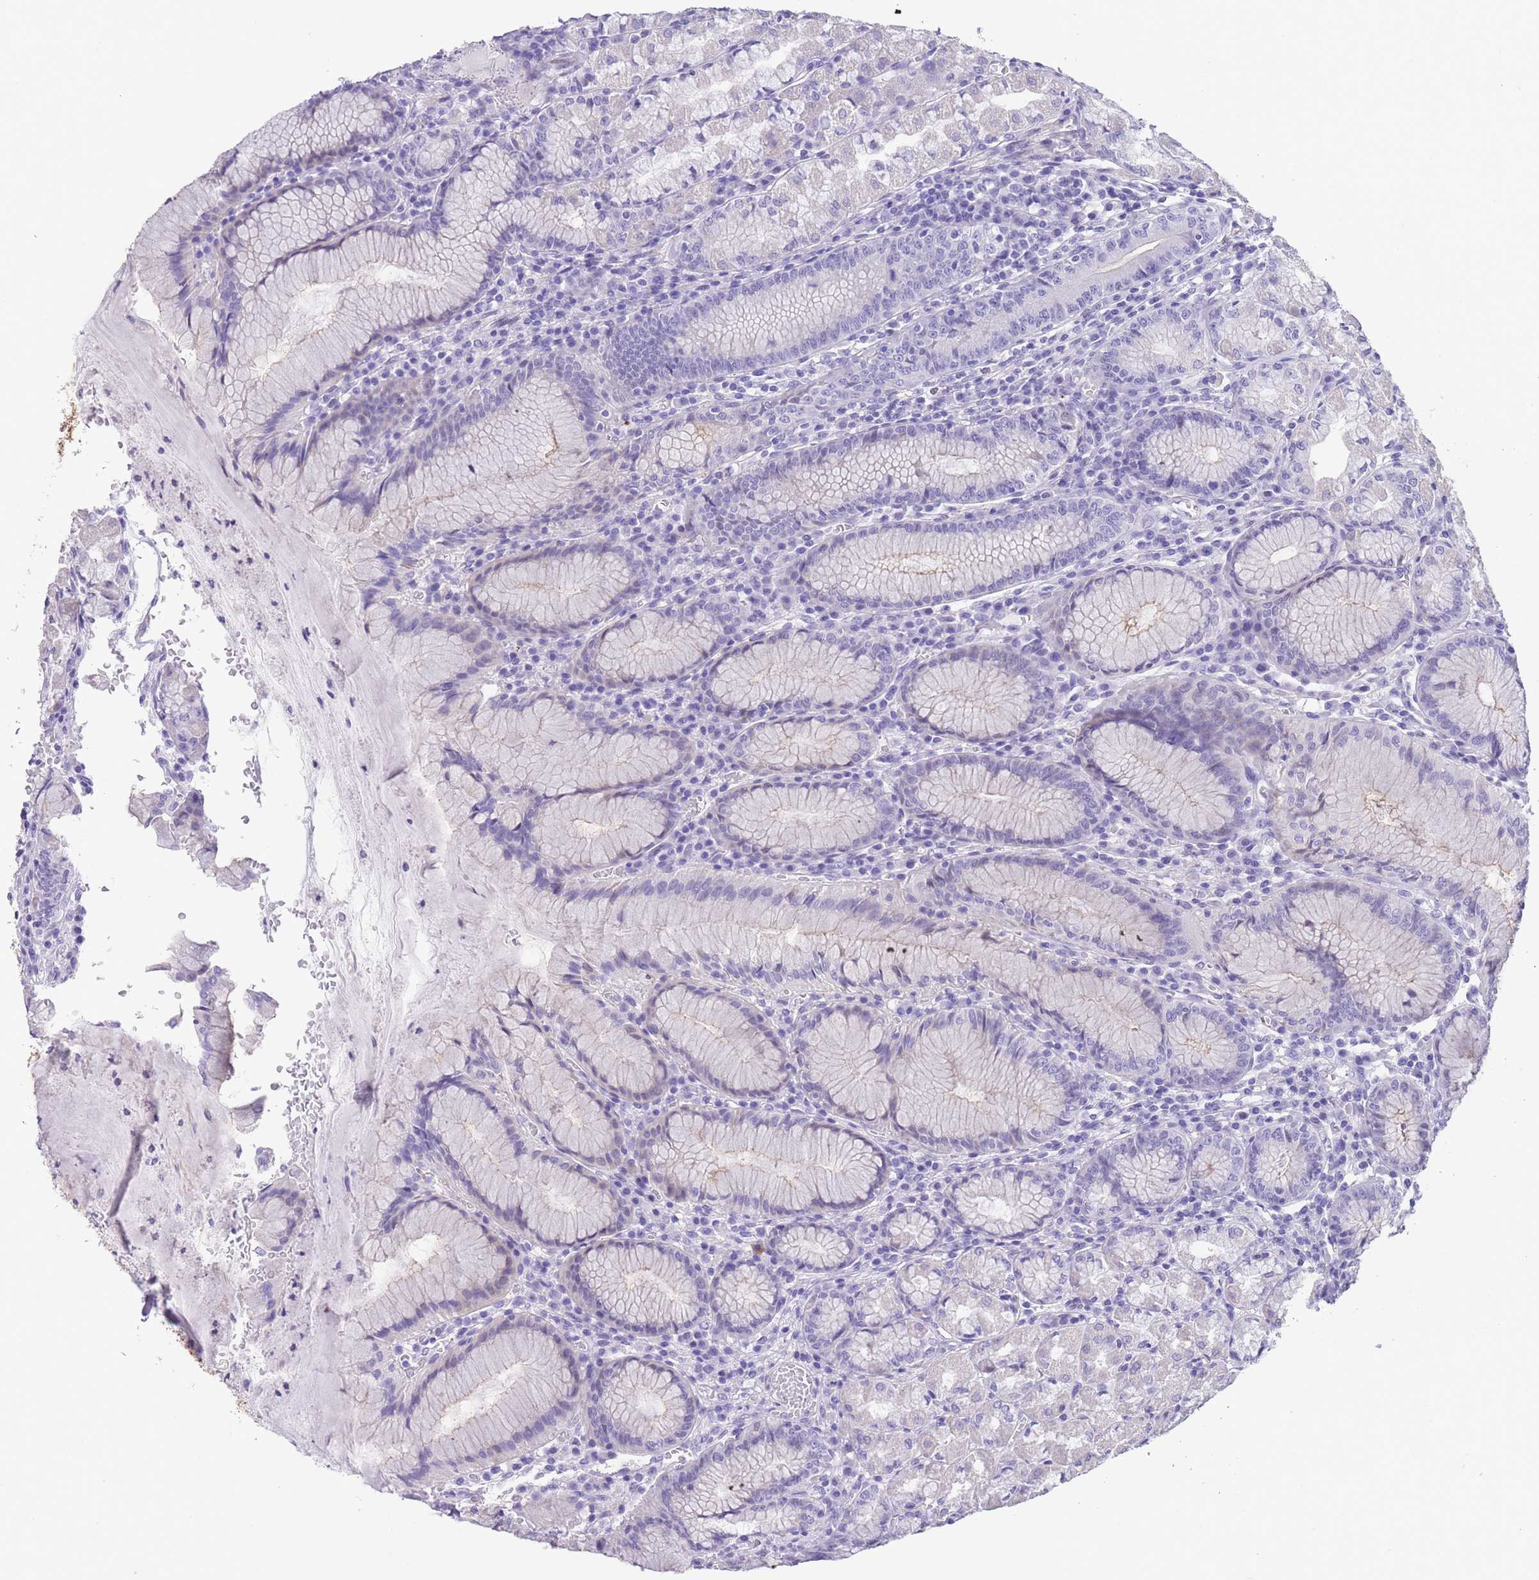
{"staining": {"intensity": "negative", "quantity": "none", "location": "none"}, "tissue": "stomach", "cell_type": "Glandular cells", "image_type": "normal", "snomed": [{"axis": "morphology", "description": "Normal tissue, NOS"}, {"axis": "topography", "description": "Stomach"}], "caption": "This is an IHC image of benign human stomach. There is no expression in glandular cells.", "gene": "RAI2", "patient": {"sex": "male", "age": 55}}